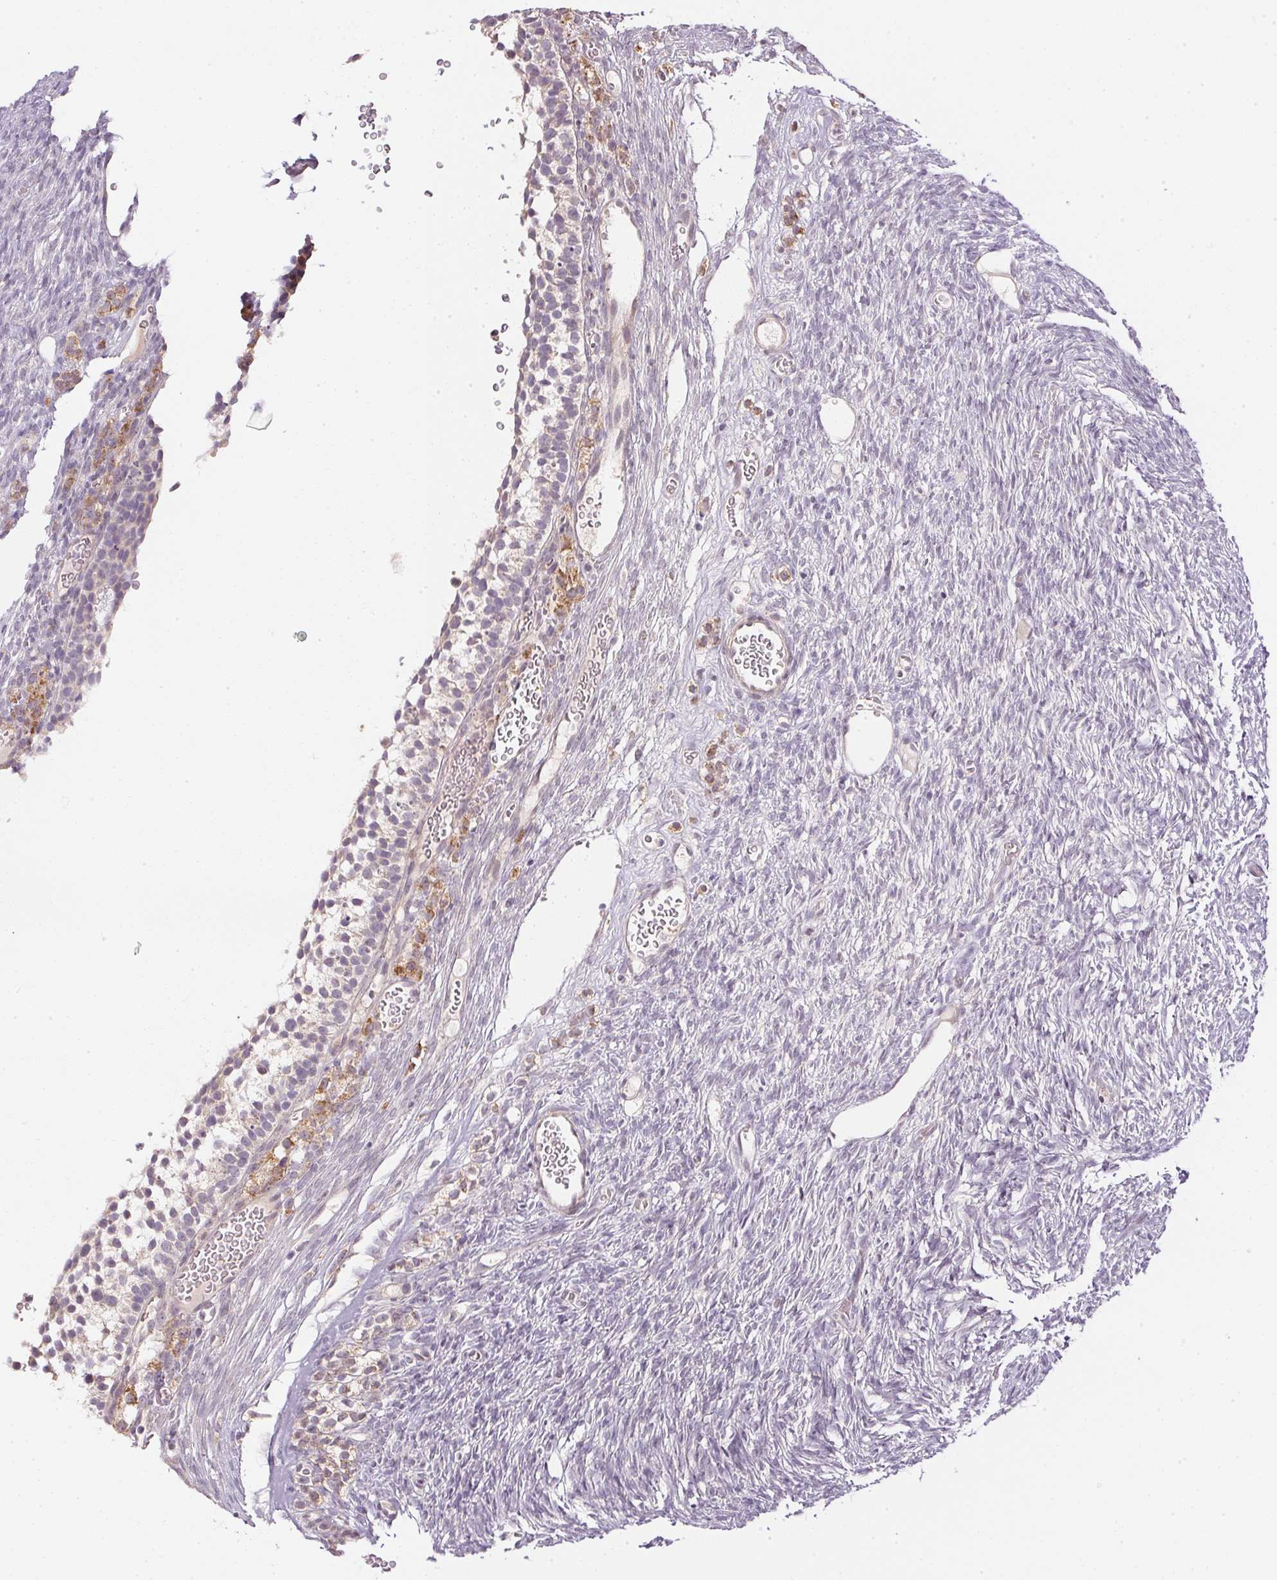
{"staining": {"intensity": "negative", "quantity": "none", "location": "none"}, "tissue": "ovary", "cell_type": "Follicle cells", "image_type": "normal", "snomed": [{"axis": "morphology", "description": "Normal tissue, NOS"}, {"axis": "topography", "description": "Ovary"}], "caption": "Follicle cells show no significant protein expression in benign ovary. (DAB (3,3'-diaminobenzidine) immunohistochemistry (IHC) with hematoxylin counter stain).", "gene": "TTC23L", "patient": {"sex": "female", "age": 34}}